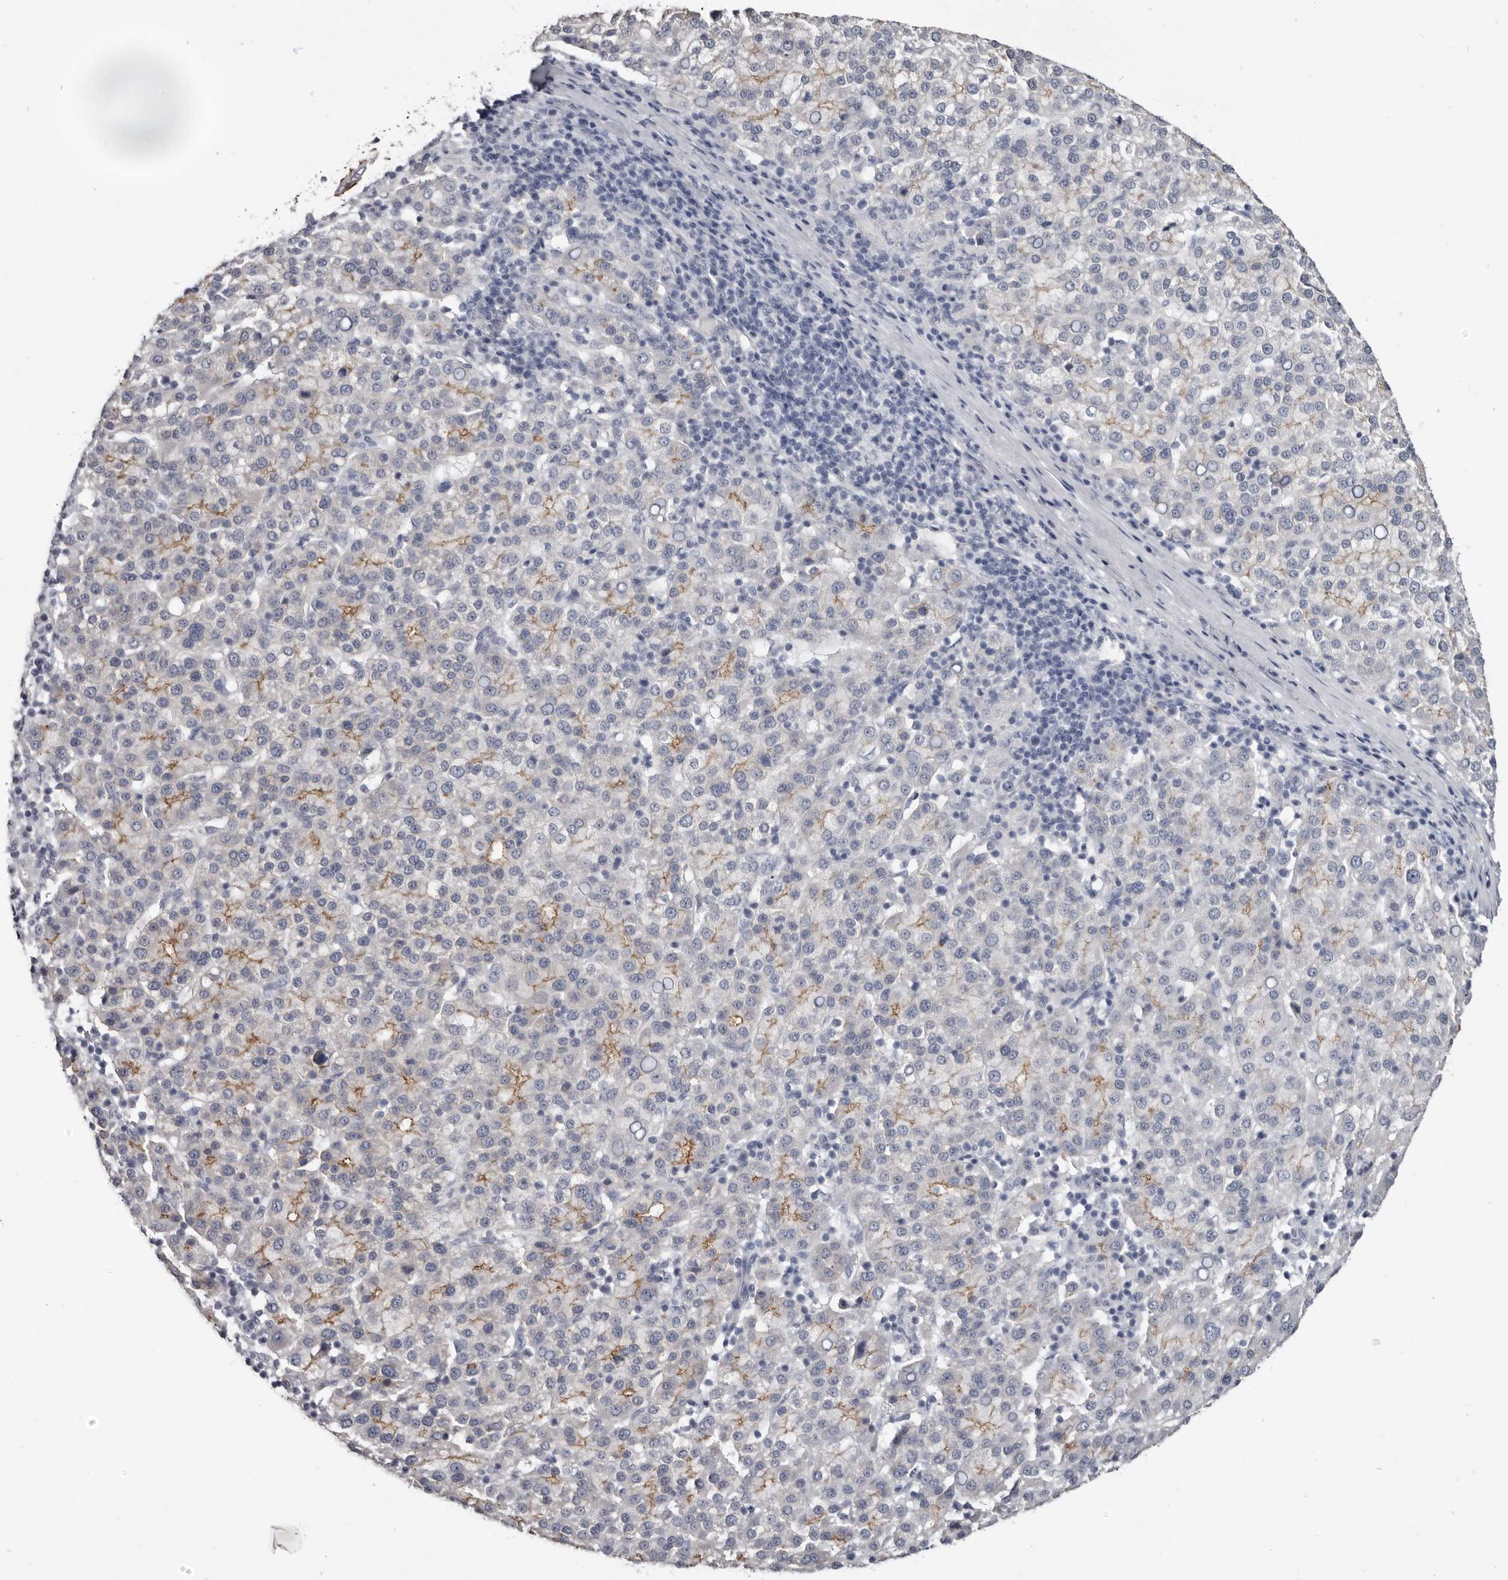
{"staining": {"intensity": "moderate", "quantity": "25%-75%", "location": "cytoplasmic/membranous"}, "tissue": "liver cancer", "cell_type": "Tumor cells", "image_type": "cancer", "snomed": [{"axis": "morphology", "description": "Carcinoma, Hepatocellular, NOS"}, {"axis": "topography", "description": "Liver"}], "caption": "Human liver cancer stained for a protein (brown) exhibits moderate cytoplasmic/membranous positive staining in approximately 25%-75% of tumor cells.", "gene": "CGN", "patient": {"sex": "female", "age": 58}}